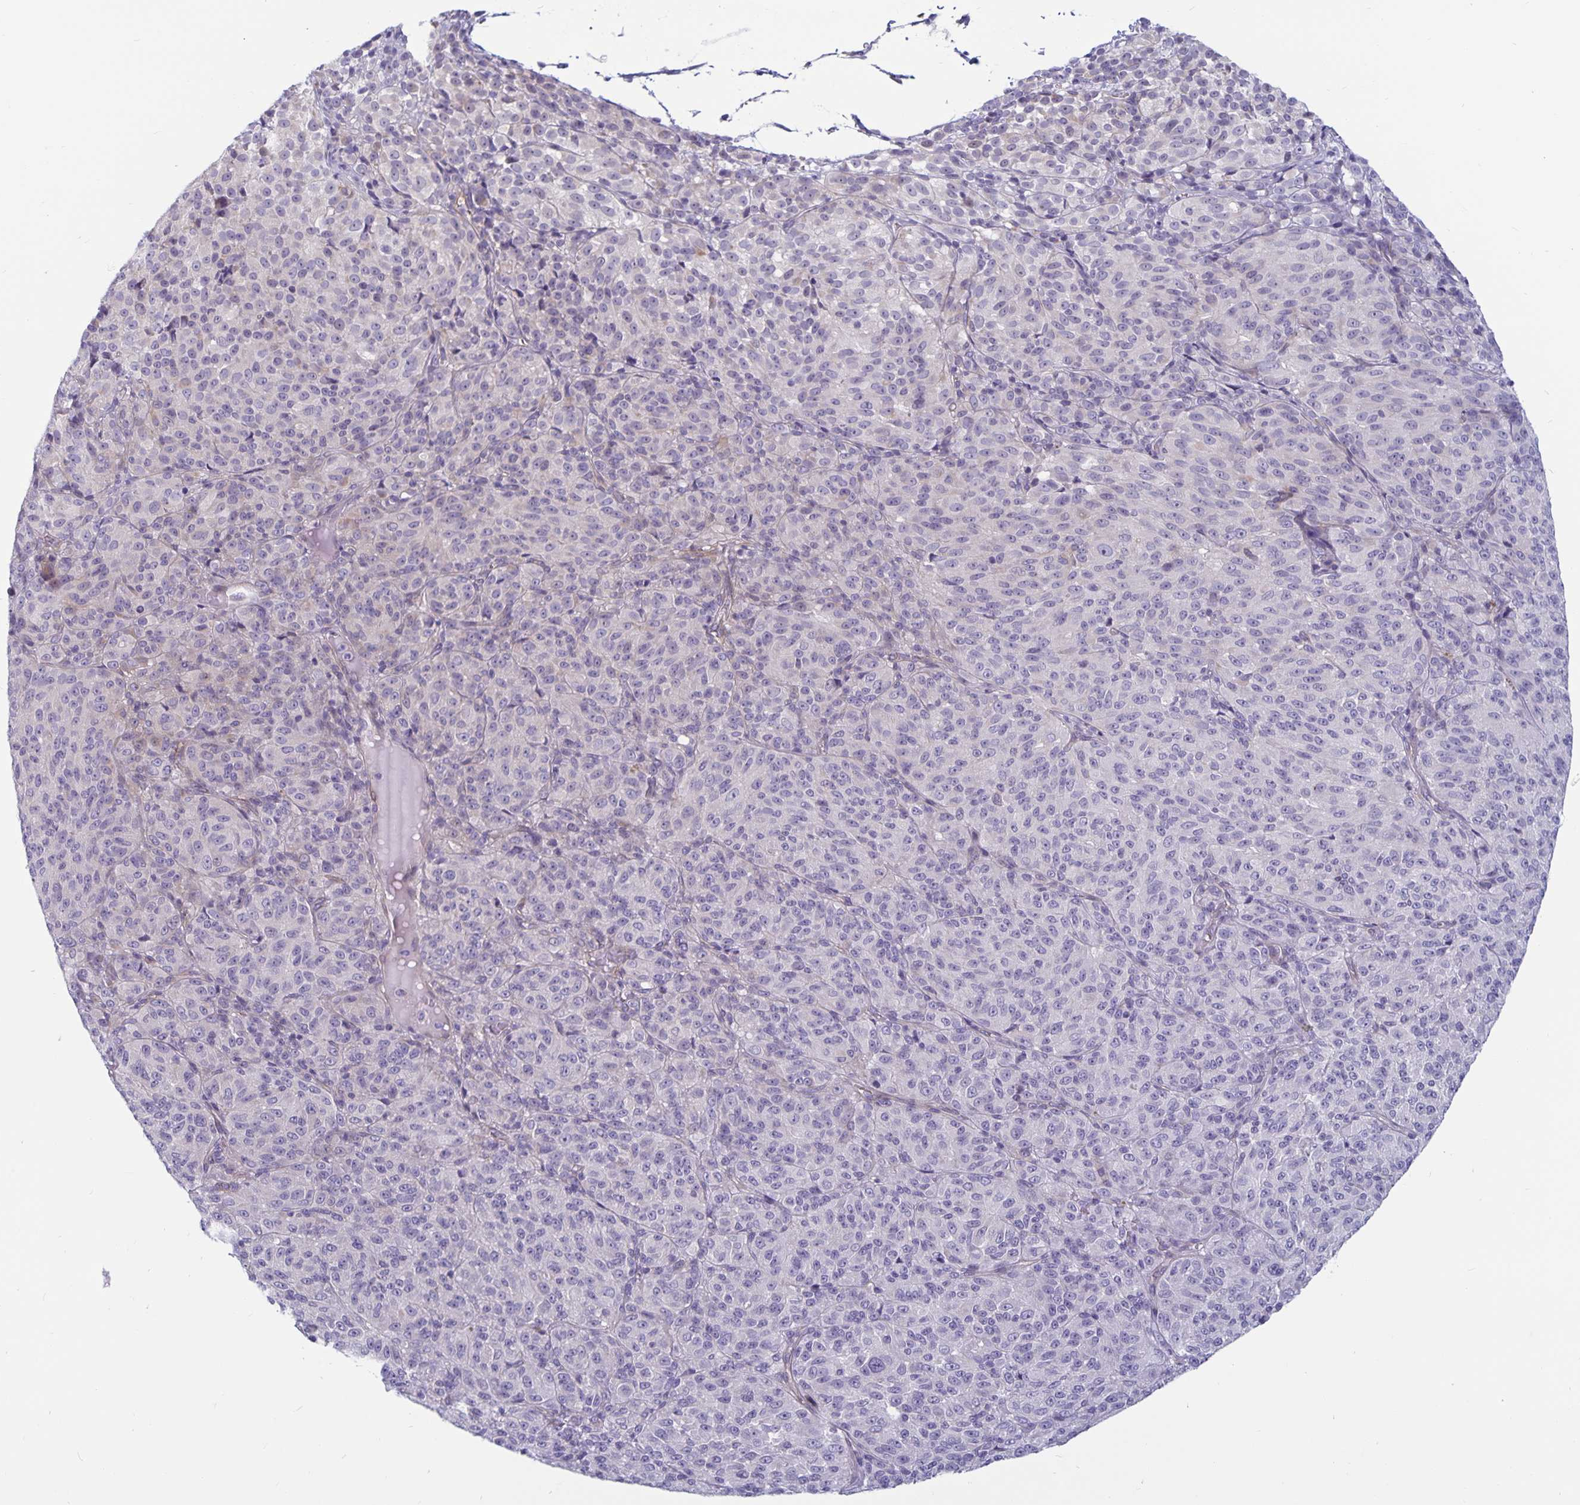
{"staining": {"intensity": "negative", "quantity": "none", "location": "none"}, "tissue": "melanoma", "cell_type": "Tumor cells", "image_type": "cancer", "snomed": [{"axis": "morphology", "description": "Malignant melanoma, Metastatic site"}, {"axis": "topography", "description": "Brain"}], "caption": "There is no significant expression in tumor cells of malignant melanoma (metastatic site).", "gene": "PLCB3", "patient": {"sex": "female", "age": 56}}